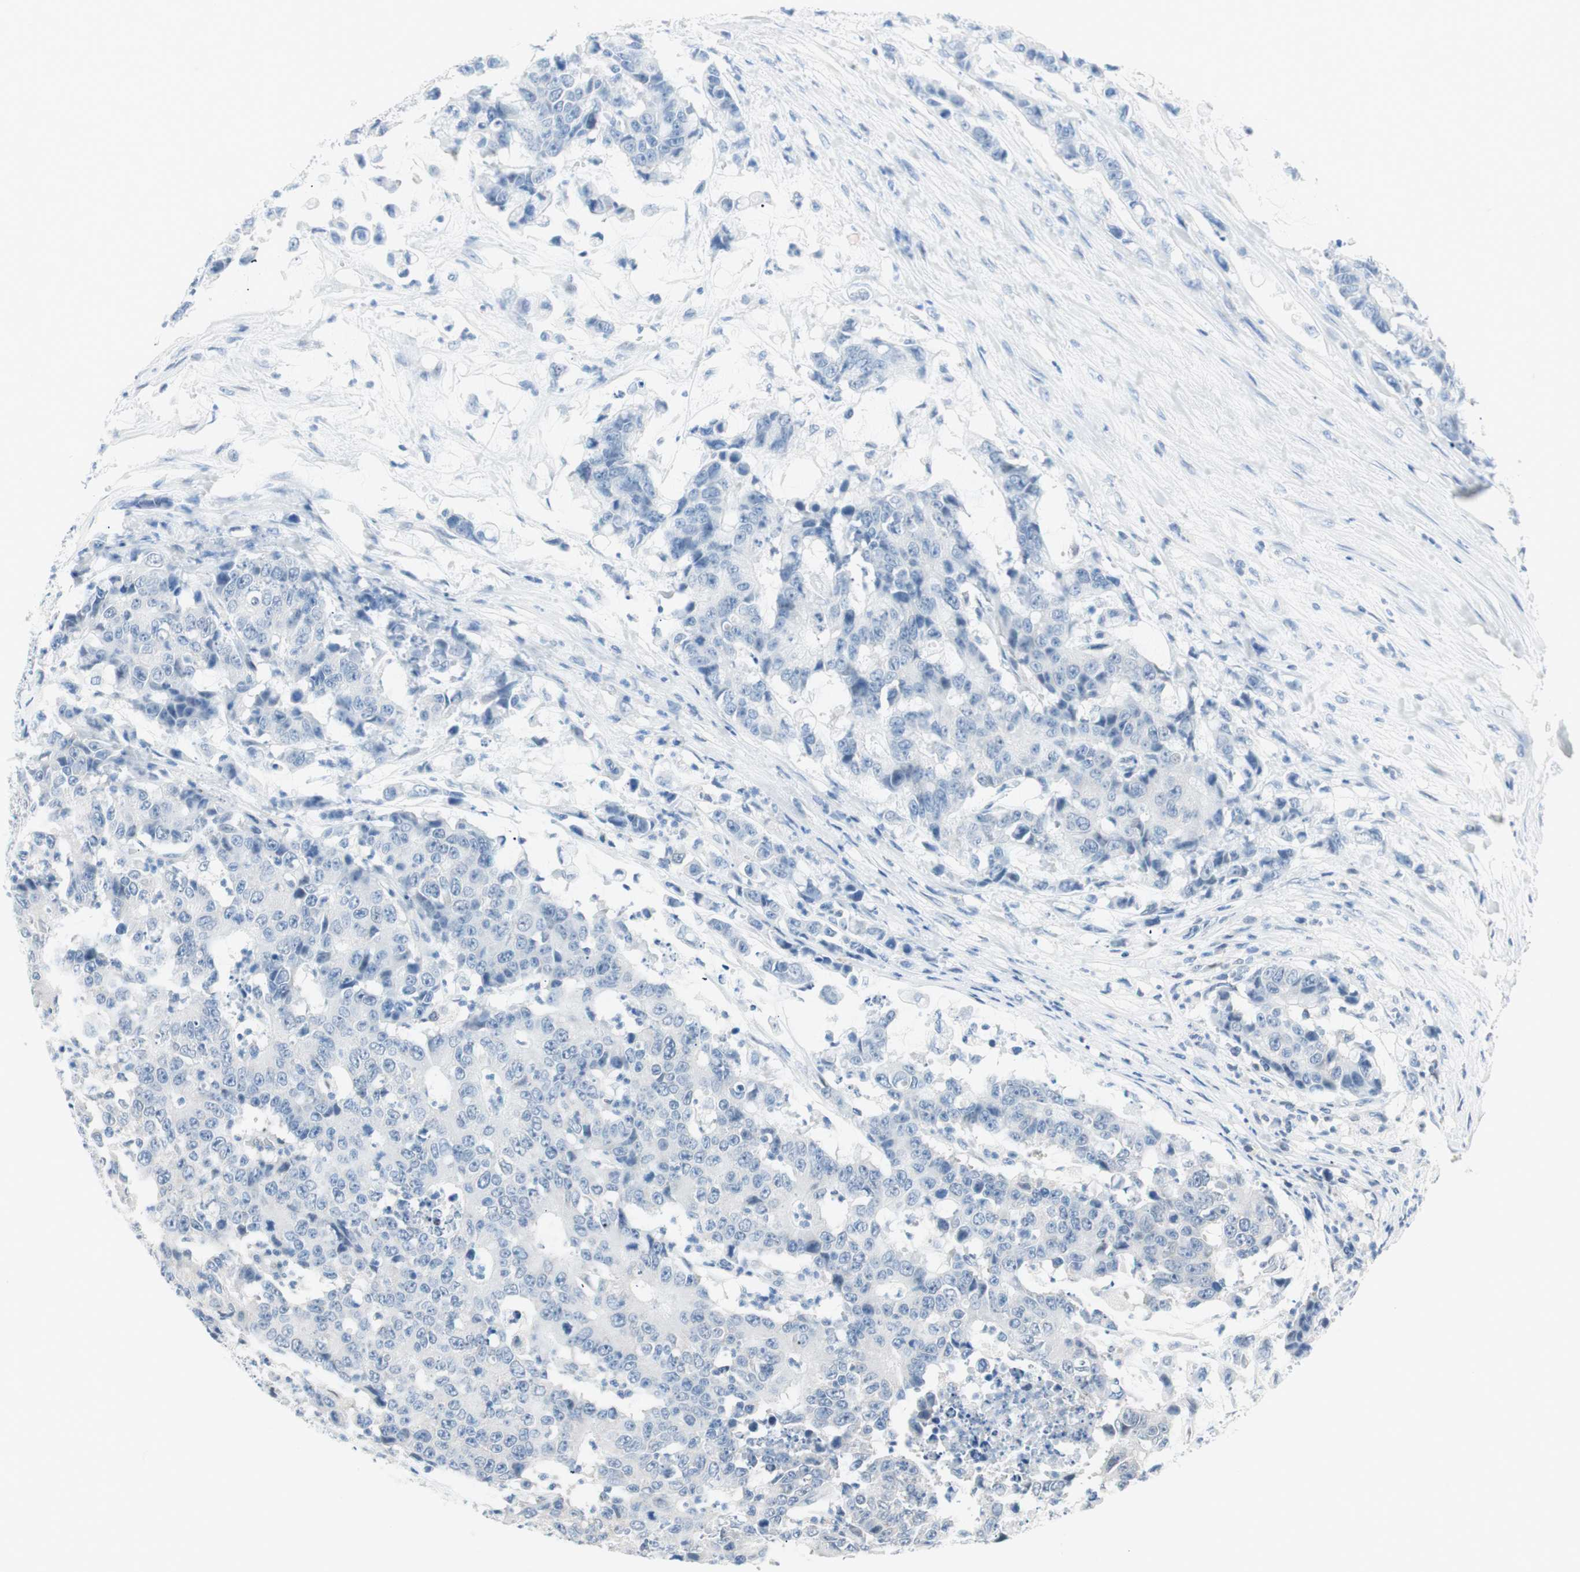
{"staining": {"intensity": "negative", "quantity": "none", "location": "none"}, "tissue": "colorectal cancer", "cell_type": "Tumor cells", "image_type": "cancer", "snomed": [{"axis": "morphology", "description": "Adenocarcinoma, NOS"}, {"axis": "topography", "description": "Colon"}], "caption": "A photomicrograph of human colorectal cancer is negative for staining in tumor cells.", "gene": "POLH", "patient": {"sex": "female", "age": 86}}